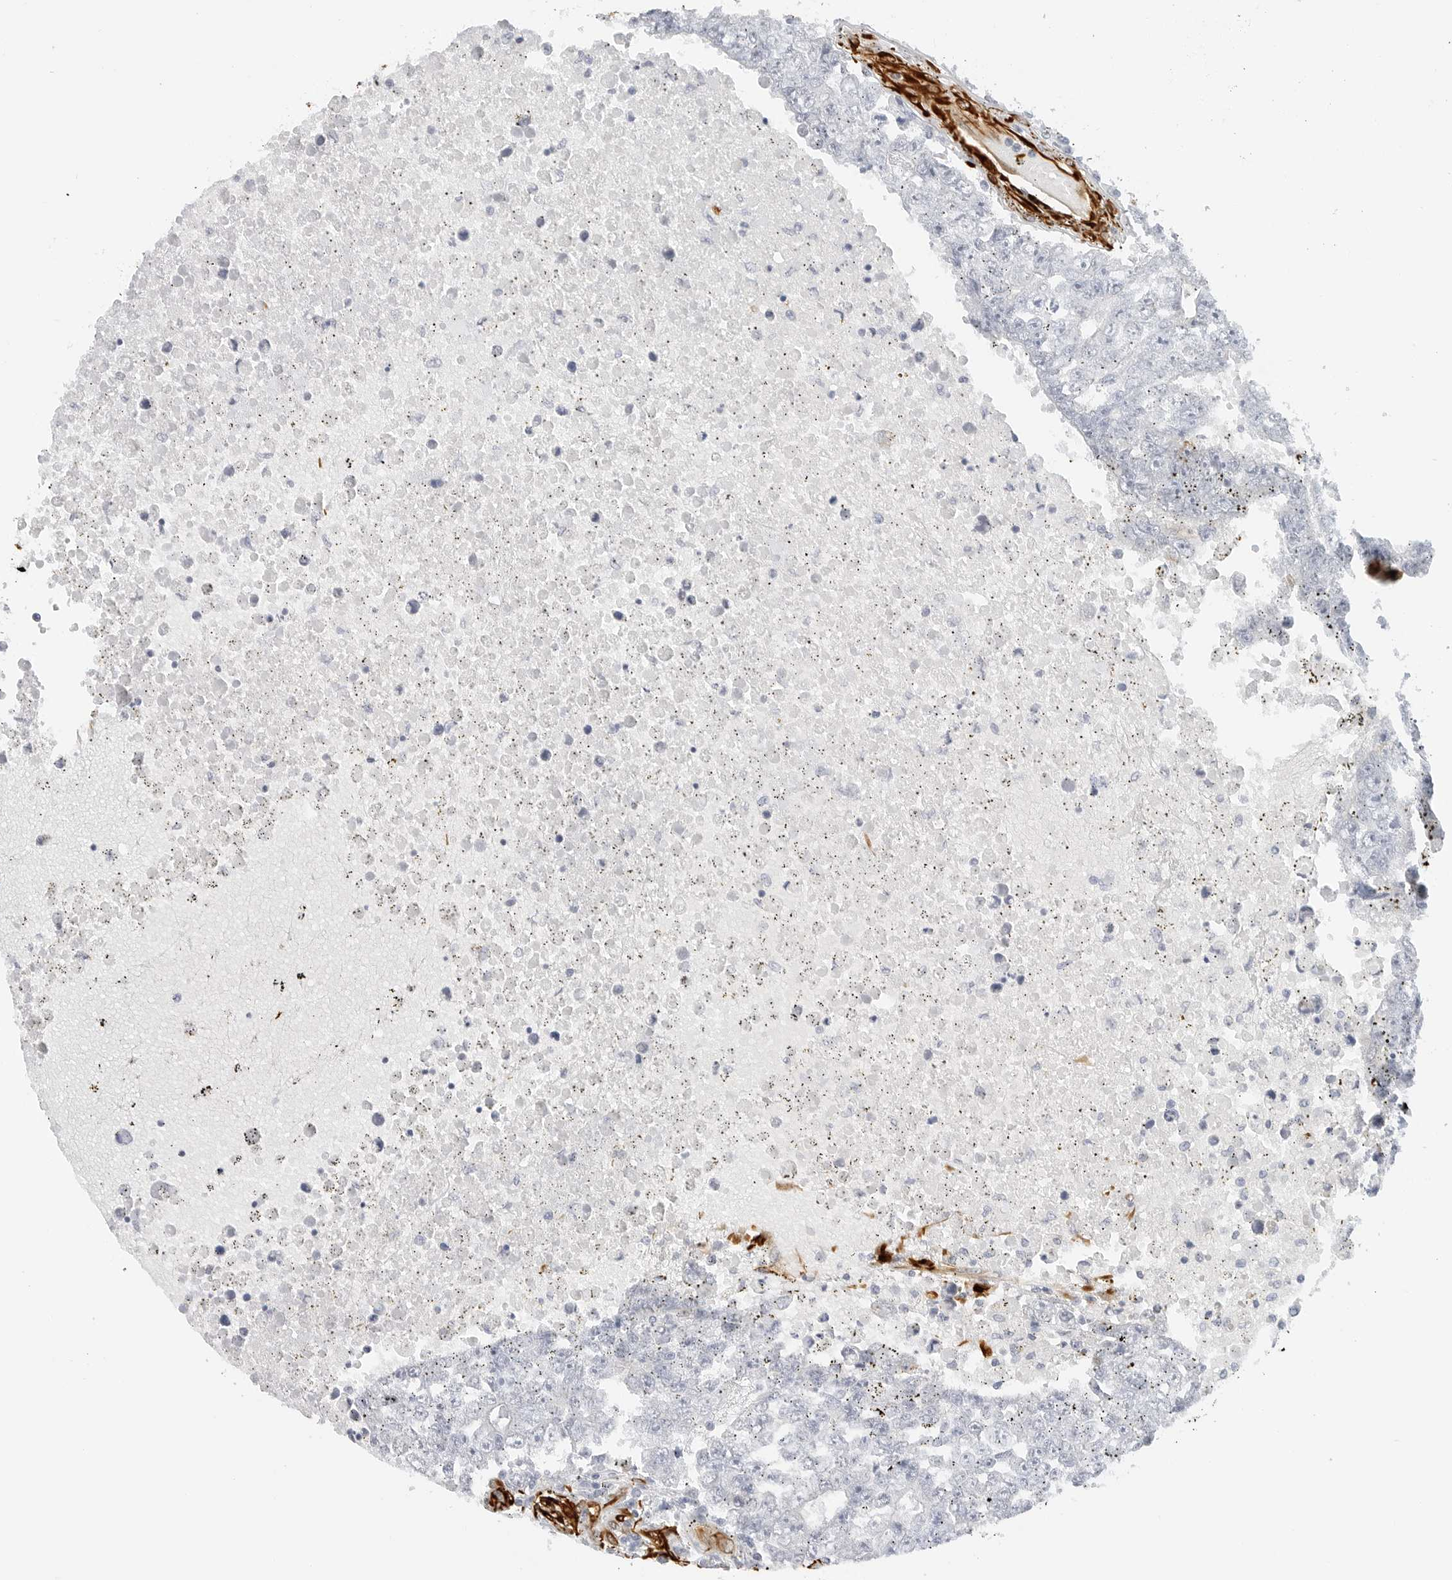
{"staining": {"intensity": "negative", "quantity": "none", "location": "none"}, "tissue": "testis cancer", "cell_type": "Tumor cells", "image_type": "cancer", "snomed": [{"axis": "morphology", "description": "Carcinoma, Embryonal, NOS"}, {"axis": "topography", "description": "Testis"}], "caption": "This histopathology image is of testis cancer stained with immunohistochemistry (IHC) to label a protein in brown with the nuclei are counter-stained blue. There is no staining in tumor cells.", "gene": "NES", "patient": {"sex": "male", "age": 25}}